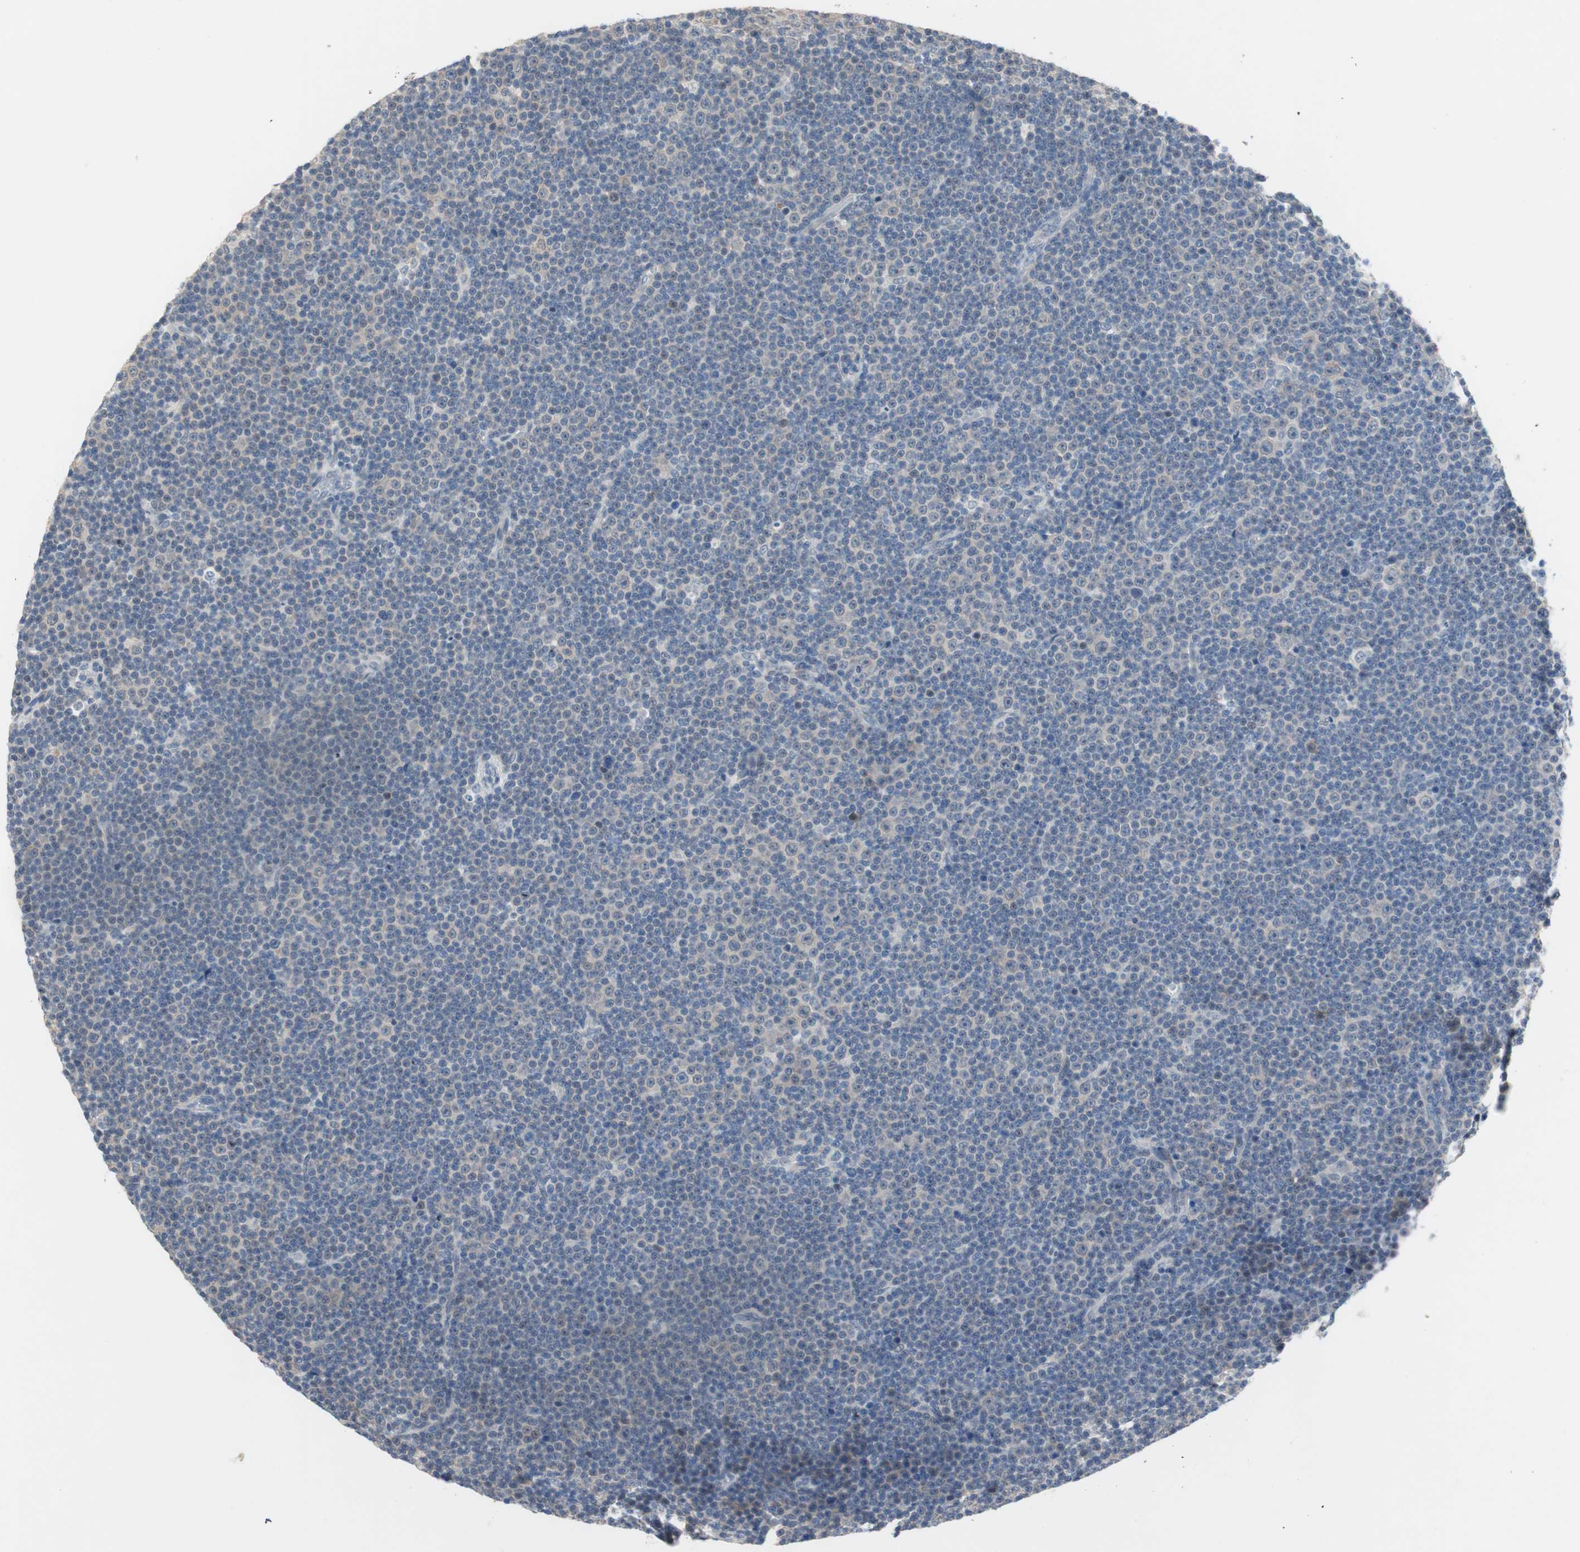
{"staining": {"intensity": "weak", "quantity": "<25%", "location": "cytoplasmic/membranous"}, "tissue": "lymphoma", "cell_type": "Tumor cells", "image_type": "cancer", "snomed": [{"axis": "morphology", "description": "Malignant lymphoma, non-Hodgkin's type, Low grade"}, {"axis": "topography", "description": "Lymph node"}], "caption": "The immunohistochemistry image has no significant expression in tumor cells of malignant lymphoma, non-Hodgkin's type (low-grade) tissue.", "gene": "GRHL1", "patient": {"sex": "female", "age": 67}}